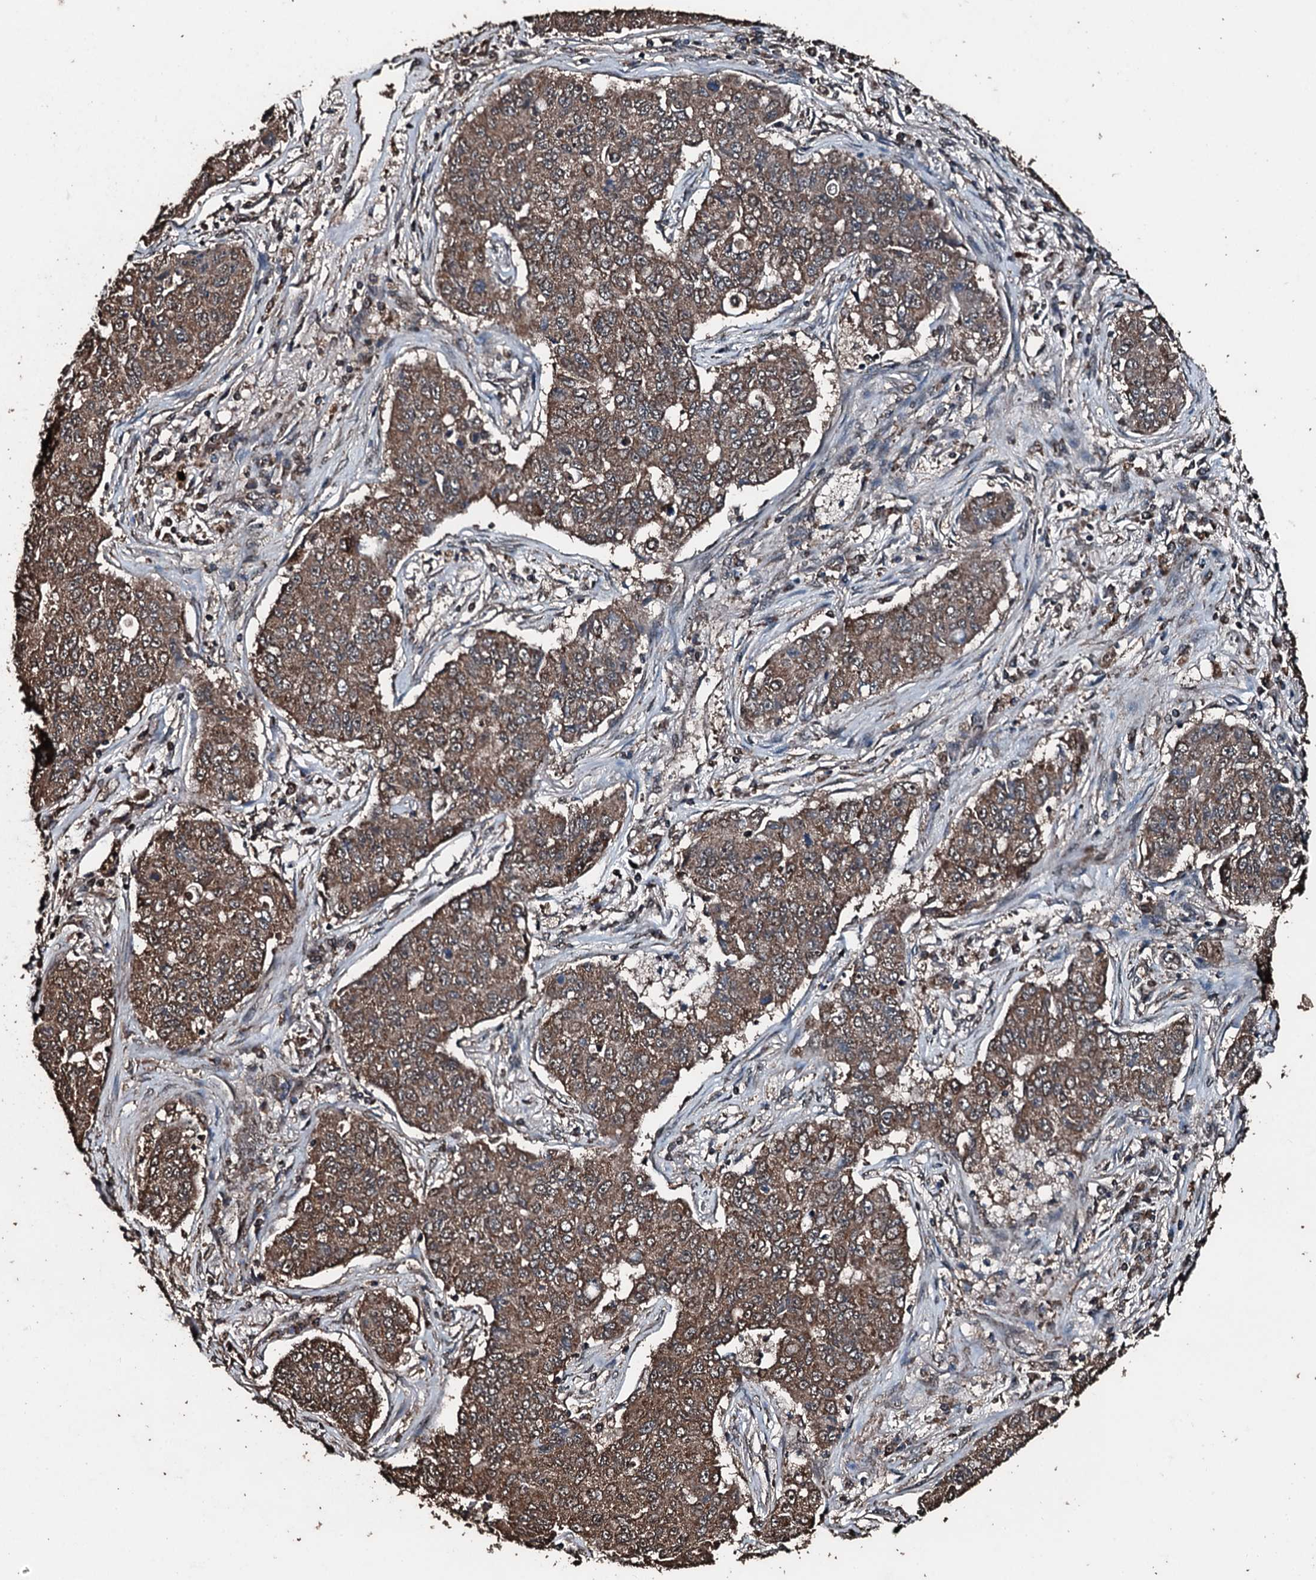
{"staining": {"intensity": "moderate", "quantity": ">75%", "location": "cytoplasmic/membranous"}, "tissue": "lung cancer", "cell_type": "Tumor cells", "image_type": "cancer", "snomed": [{"axis": "morphology", "description": "Squamous cell carcinoma, NOS"}, {"axis": "topography", "description": "Lung"}], "caption": "Immunohistochemistry (IHC) photomicrograph of lung cancer (squamous cell carcinoma) stained for a protein (brown), which shows medium levels of moderate cytoplasmic/membranous positivity in approximately >75% of tumor cells.", "gene": "FAAP24", "patient": {"sex": "male", "age": 74}}